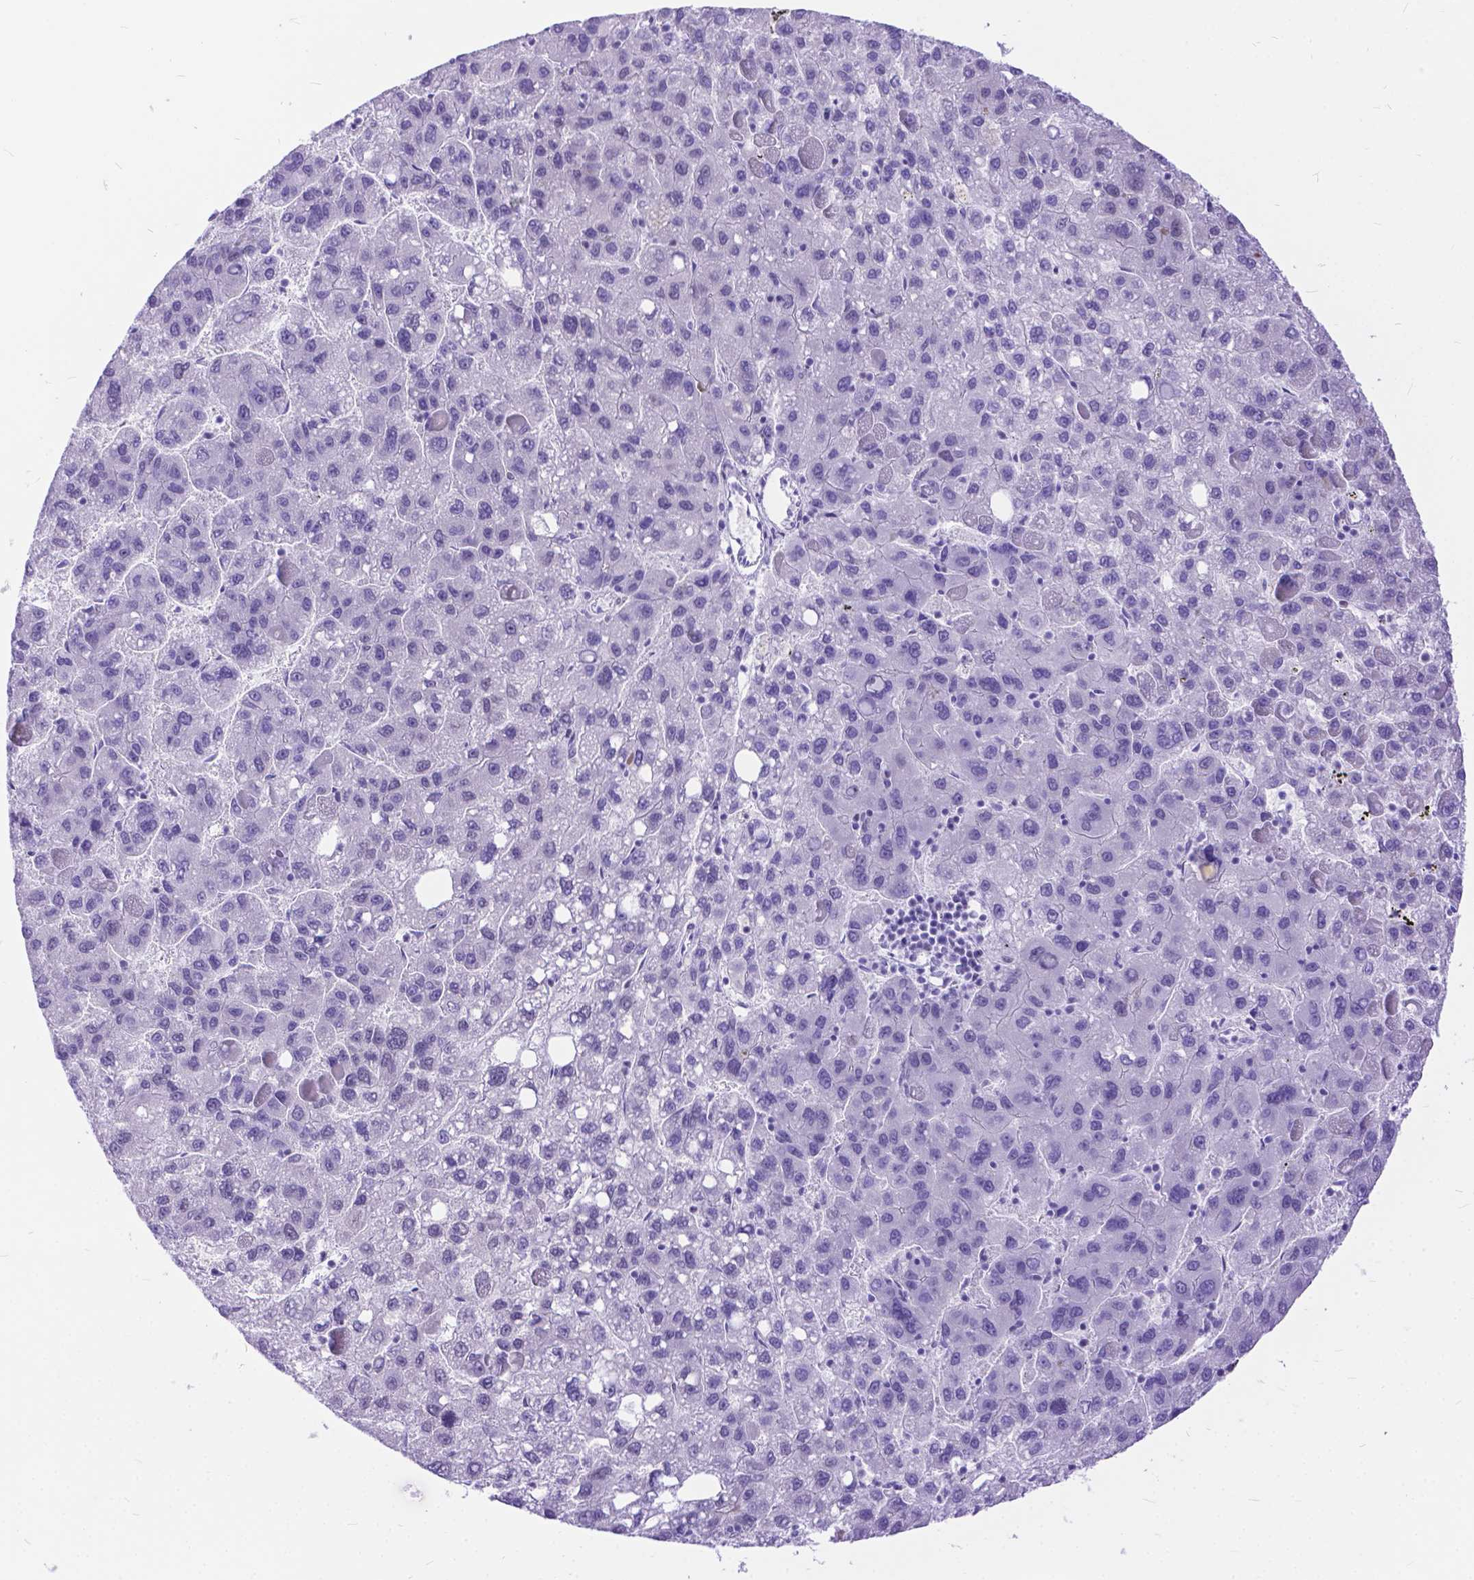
{"staining": {"intensity": "negative", "quantity": "none", "location": "none"}, "tissue": "liver cancer", "cell_type": "Tumor cells", "image_type": "cancer", "snomed": [{"axis": "morphology", "description": "Carcinoma, Hepatocellular, NOS"}, {"axis": "topography", "description": "Liver"}], "caption": "The IHC micrograph has no significant staining in tumor cells of liver cancer (hepatocellular carcinoma) tissue. (Brightfield microscopy of DAB immunohistochemistry (IHC) at high magnification).", "gene": "FAM124B", "patient": {"sex": "female", "age": 82}}